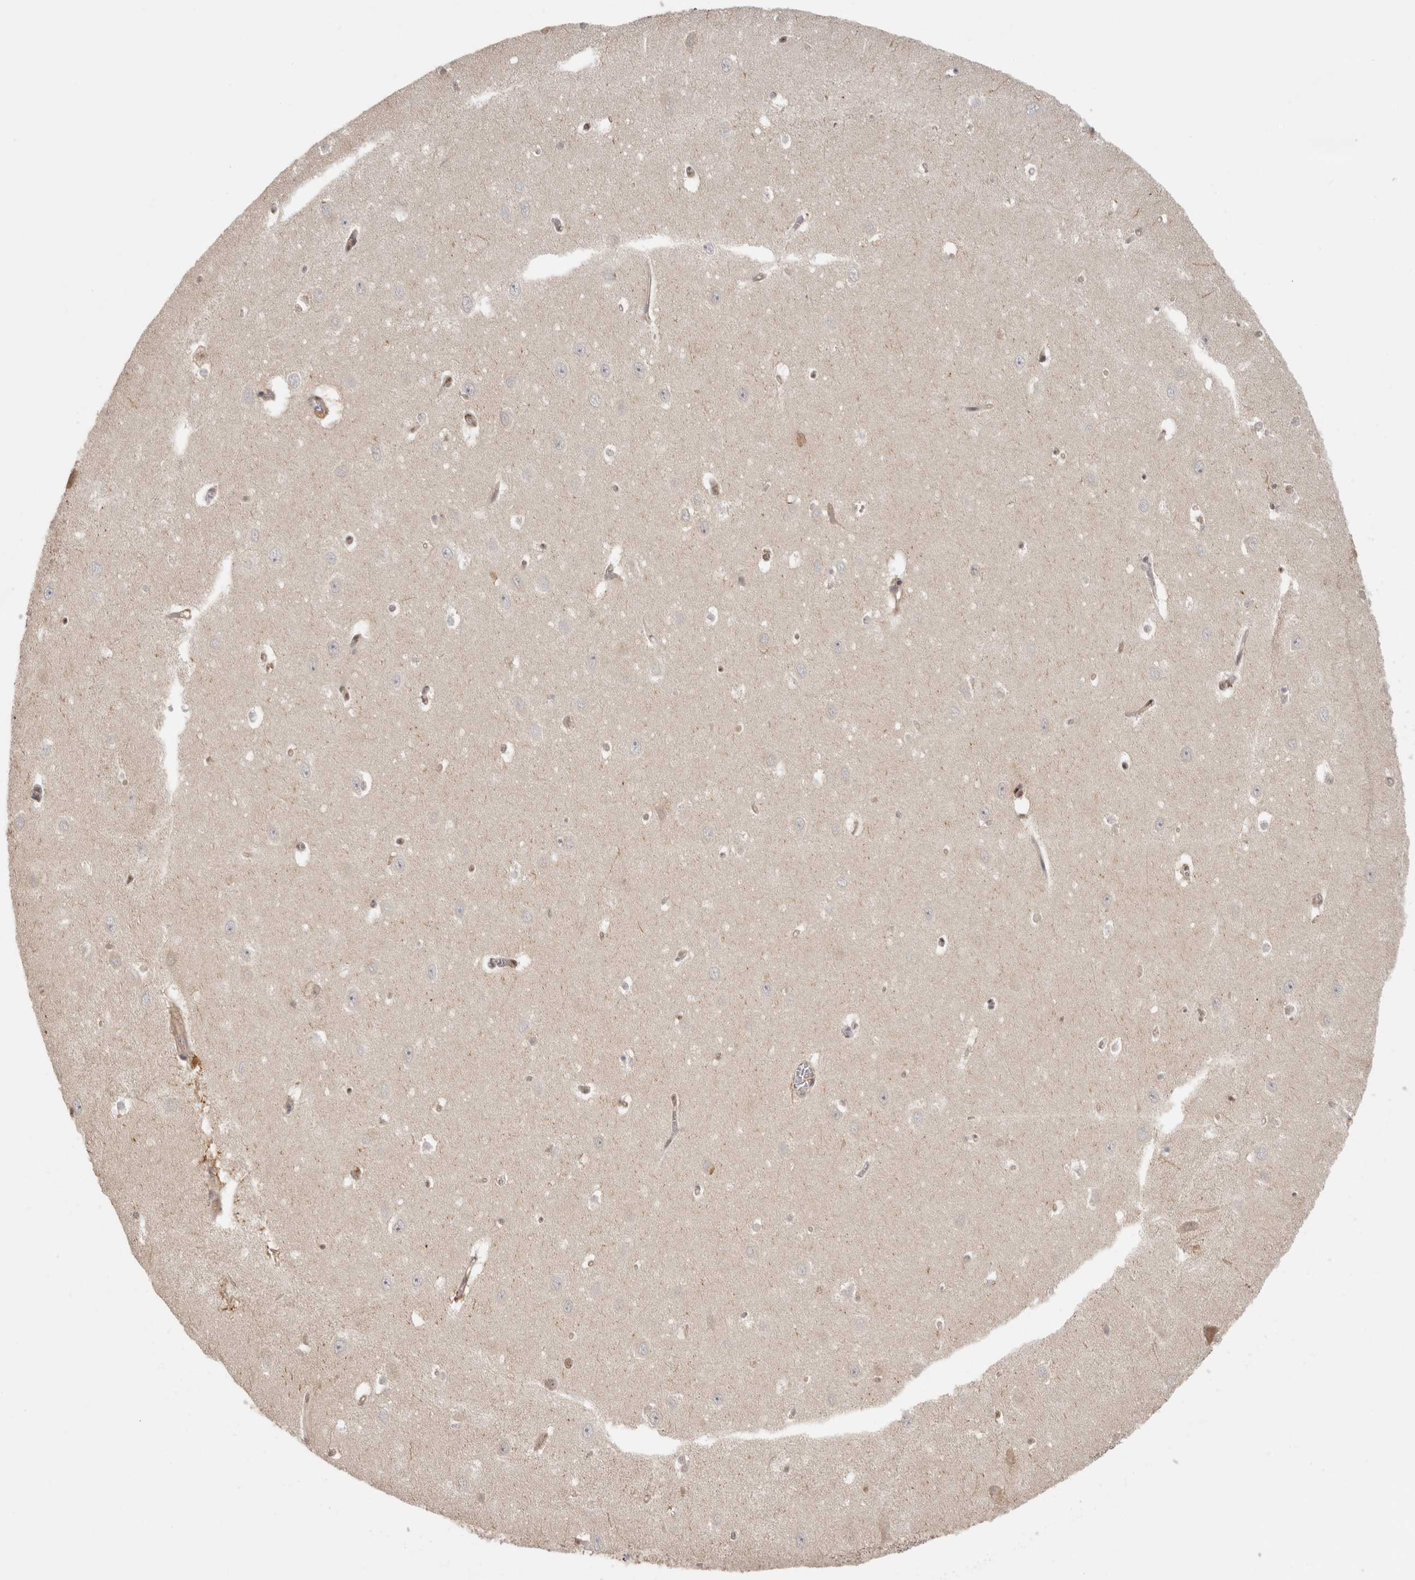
{"staining": {"intensity": "weak", "quantity": "<25%", "location": "cytoplasmic/membranous,nuclear"}, "tissue": "hippocampus", "cell_type": "Glial cells", "image_type": "normal", "snomed": [{"axis": "morphology", "description": "Normal tissue, NOS"}, {"axis": "topography", "description": "Hippocampus"}], "caption": "DAB (3,3'-diaminobenzidine) immunohistochemical staining of normal hippocampus shows no significant positivity in glial cells. (Stains: DAB IHC with hematoxylin counter stain, Microscopy: brightfield microscopy at high magnification).", "gene": "PSMA5", "patient": {"sex": "female", "age": 64}}